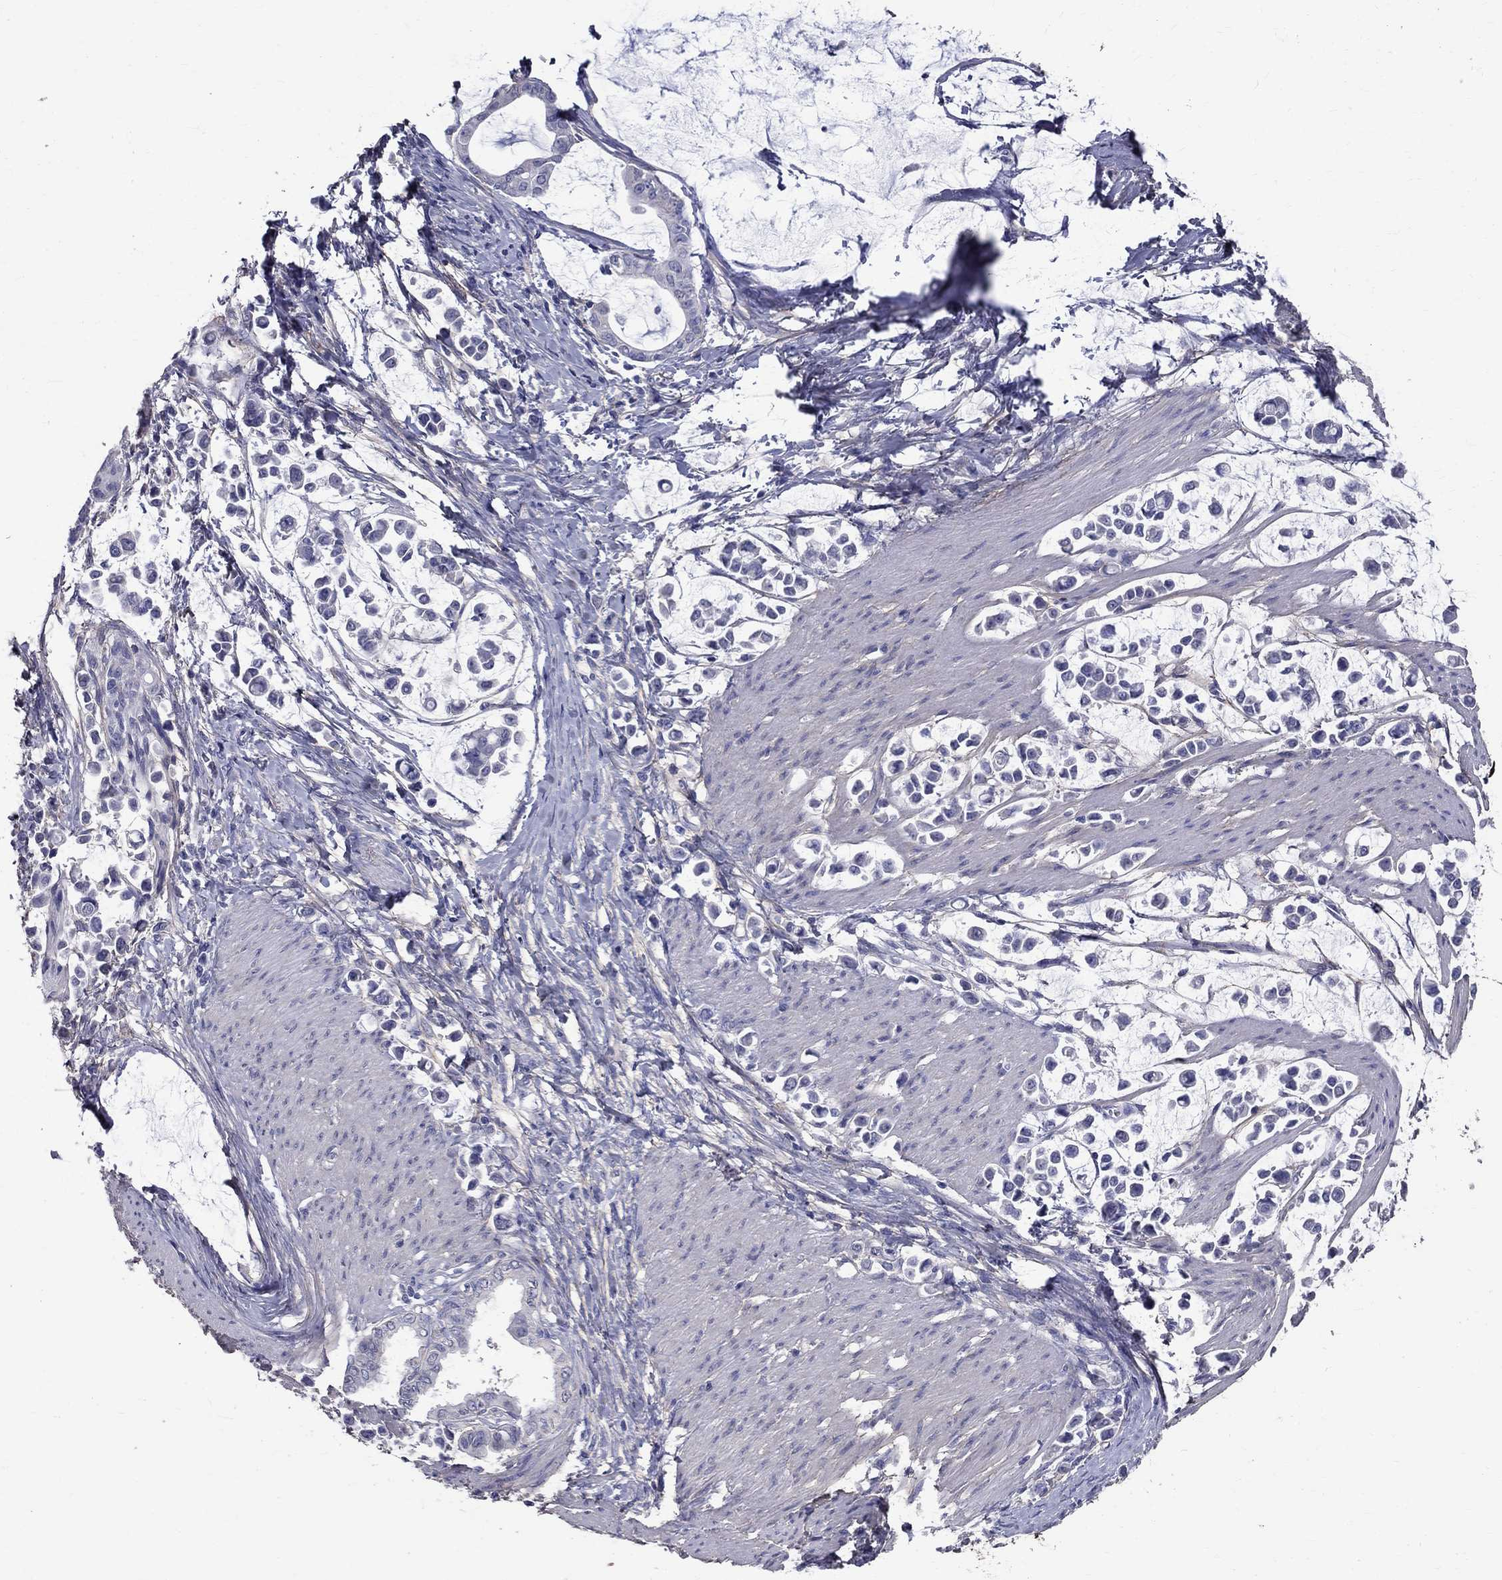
{"staining": {"intensity": "negative", "quantity": "none", "location": "none"}, "tissue": "stomach cancer", "cell_type": "Tumor cells", "image_type": "cancer", "snomed": [{"axis": "morphology", "description": "Adenocarcinoma, NOS"}, {"axis": "topography", "description": "Stomach"}], "caption": "A micrograph of human stomach adenocarcinoma is negative for staining in tumor cells. (Stains: DAB immunohistochemistry with hematoxylin counter stain, Microscopy: brightfield microscopy at high magnification).", "gene": "ANXA10", "patient": {"sex": "male", "age": 82}}